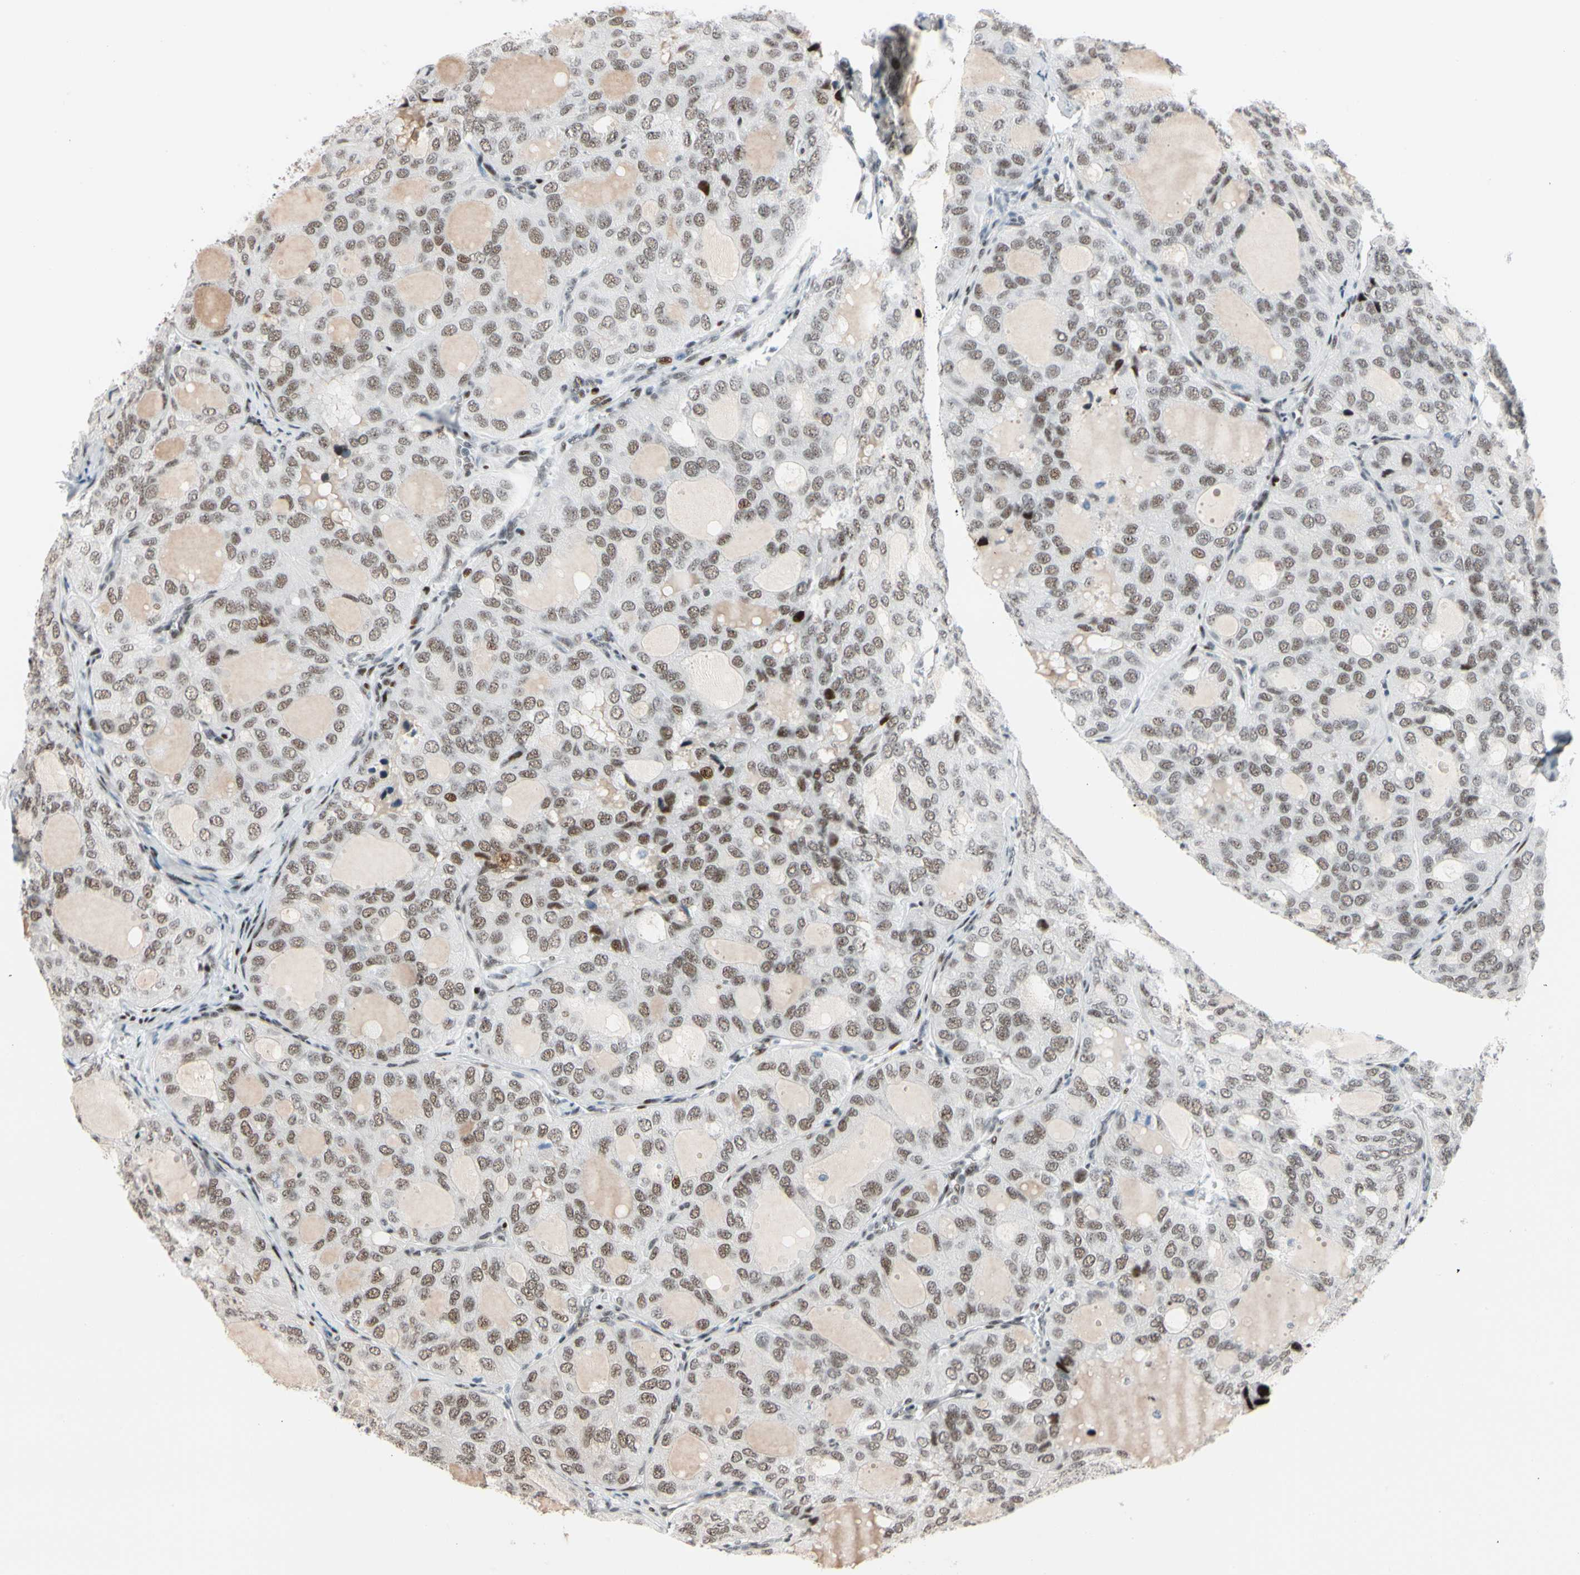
{"staining": {"intensity": "moderate", "quantity": "<25%", "location": "nuclear"}, "tissue": "thyroid cancer", "cell_type": "Tumor cells", "image_type": "cancer", "snomed": [{"axis": "morphology", "description": "Follicular adenoma carcinoma, NOS"}, {"axis": "topography", "description": "Thyroid gland"}], "caption": "Tumor cells demonstrate moderate nuclear positivity in approximately <25% of cells in thyroid cancer (follicular adenoma carcinoma). (DAB (3,3'-diaminobenzidine) IHC with brightfield microscopy, high magnification).", "gene": "FOXO3", "patient": {"sex": "male", "age": 75}}